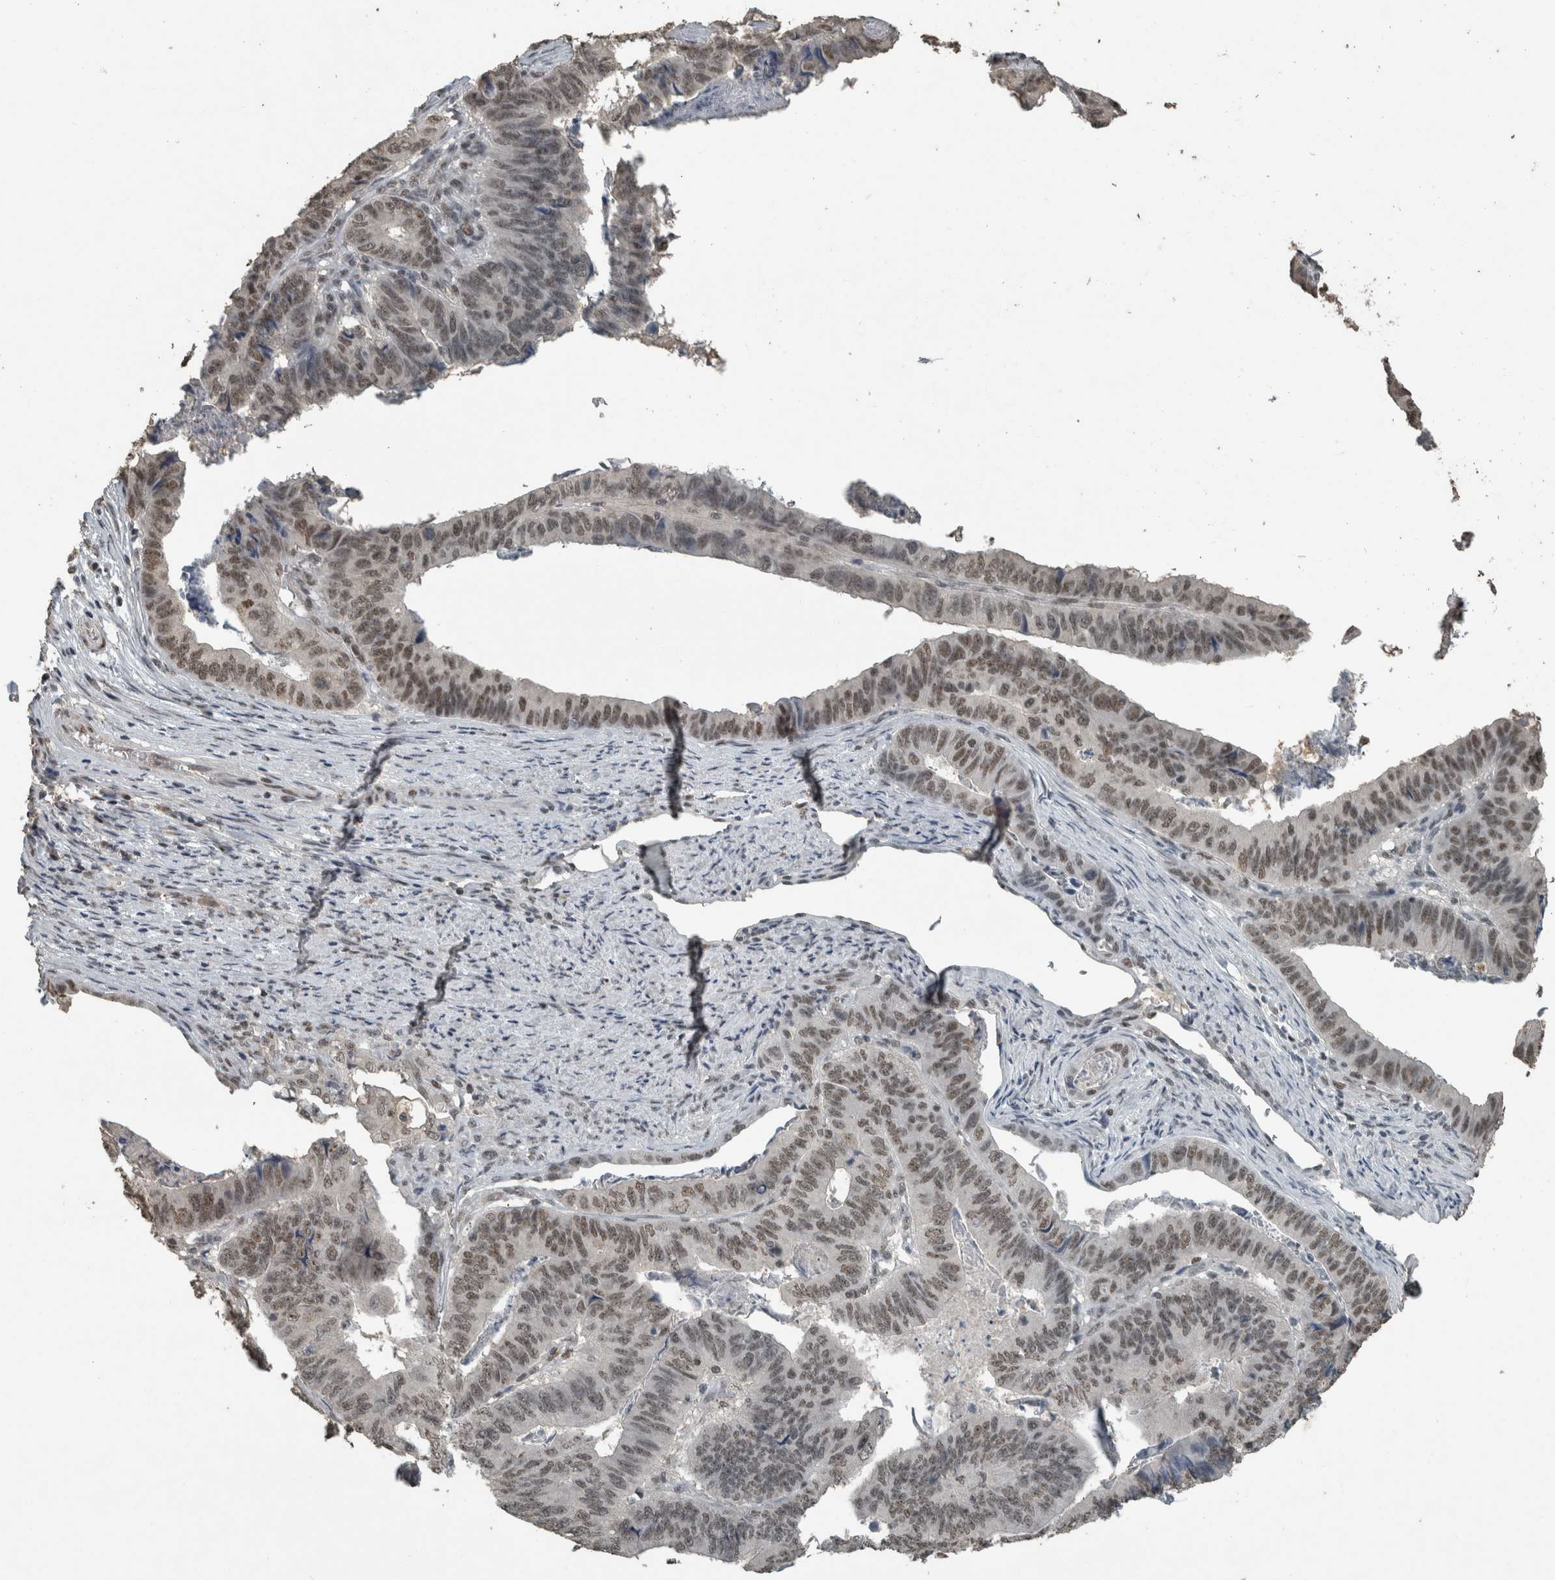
{"staining": {"intensity": "weak", "quantity": ">75%", "location": "nuclear"}, "tissue": "stomach cancer", "cell_type": "Tumor cells", "image_type": "cancer", "snomed": [{"axis": "morphology", "description": "Adenocarcinoma, NOS"}, {"axis": "topography", "description": "Stomach, lower"}], "caption": "There is low levels of weak nuclear staining in tumor cells of adenocarcinoma (stomach), as demonstrated by immunohistochemical staining (brown color).", "gene": "ZNF24", "patient": {"sex": "male", "age": 77}}